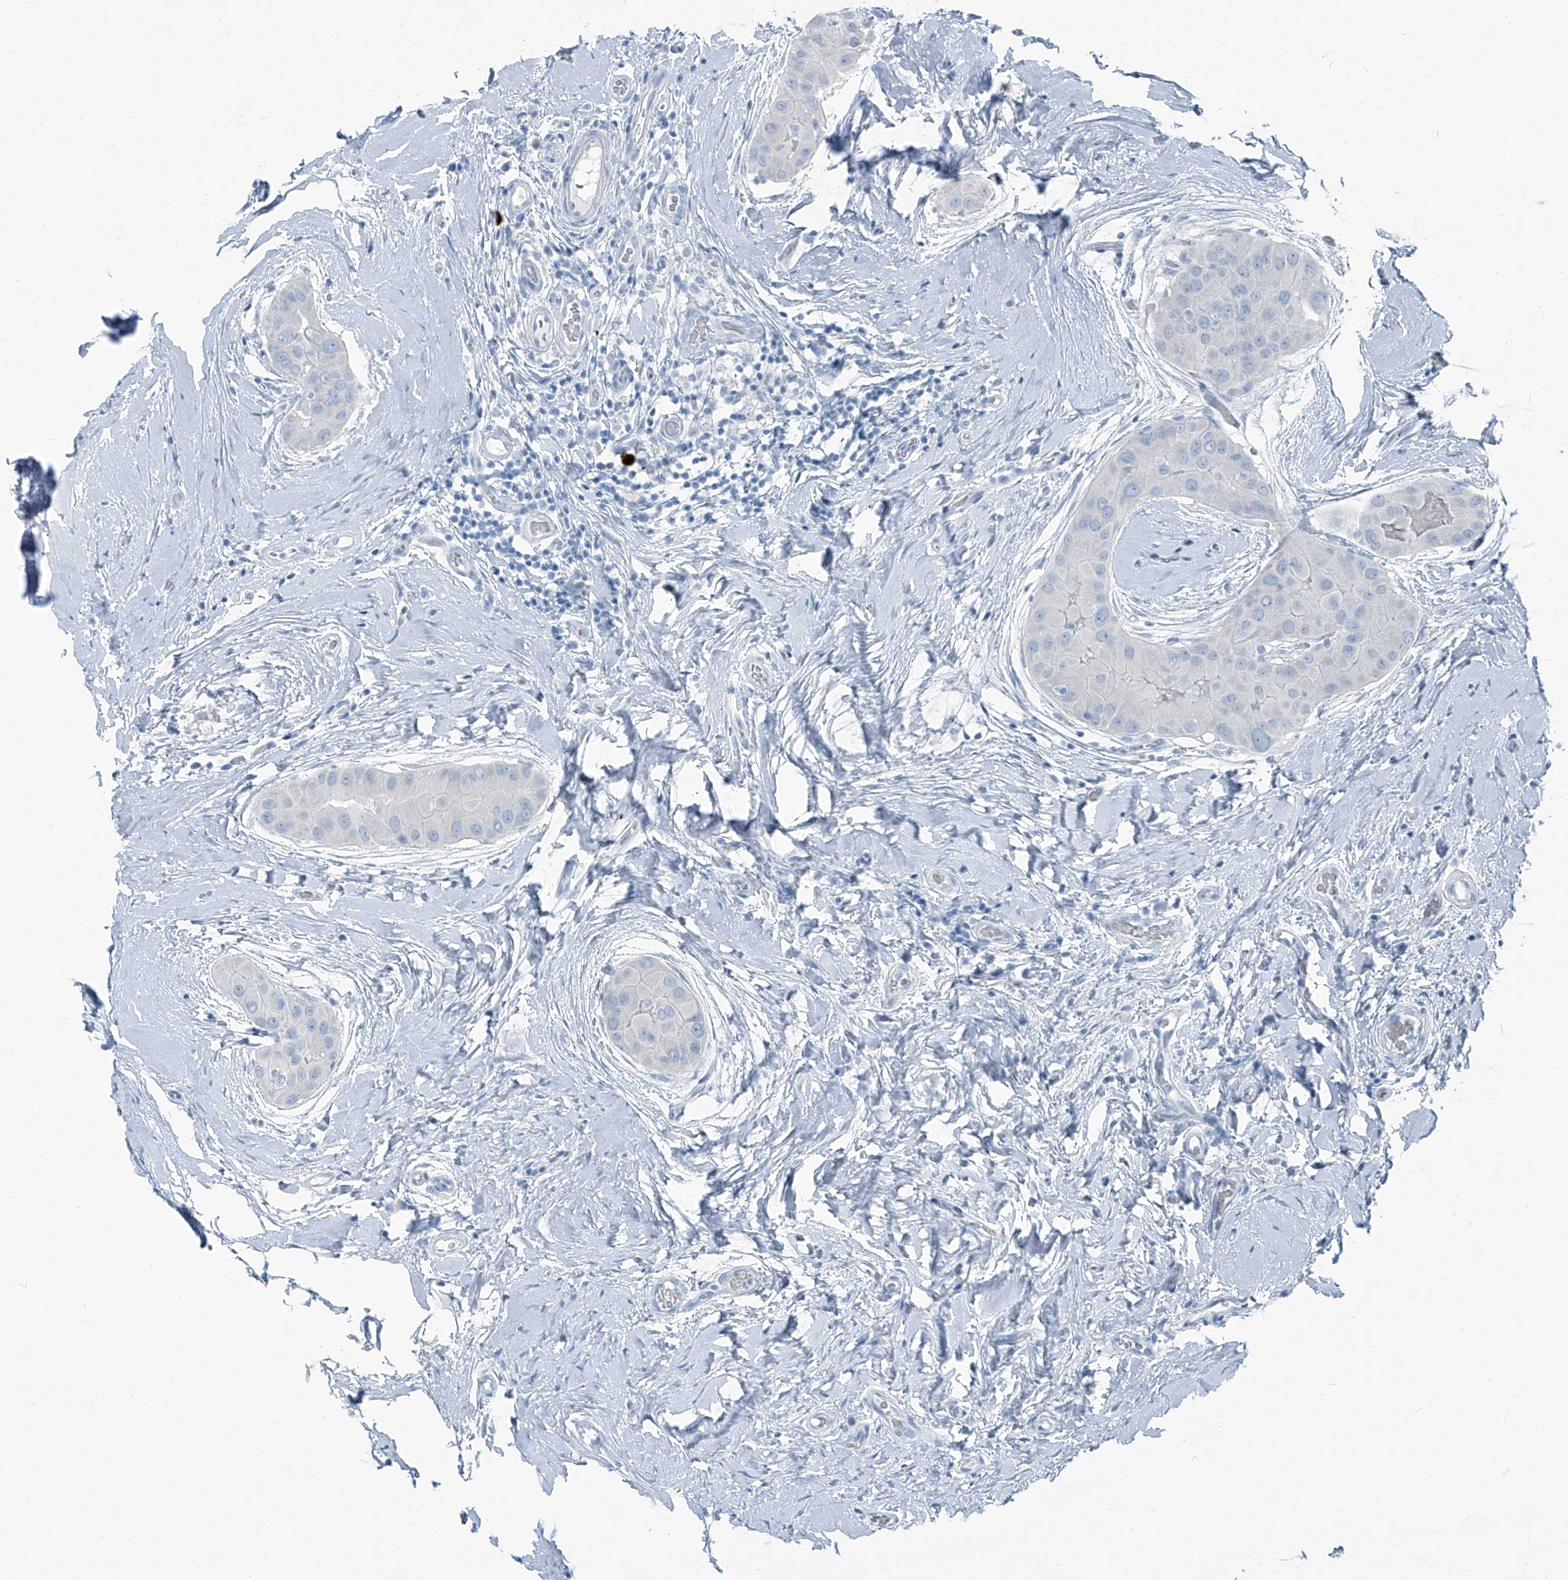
{"staining": {"intensity": "negative", "quantity": "none", "location": "none"}, "tissue": "thyroid cancer", "cell_type": "Tumor cells", "image_type": "cancer", "snomed": [{"axis": "morphology", "description": "Papillary adenocarcinoma, NOS"}, {"axis": "topography", "description": "Thyroid gland"}], "caption": "Thyroid cancer (papillary adenocarcinoma) stained for a protein using immunohistochemistry reveals no staining tumor cells.", "gene": "RGN", "patient": {"sex": "male", "age": 33}}